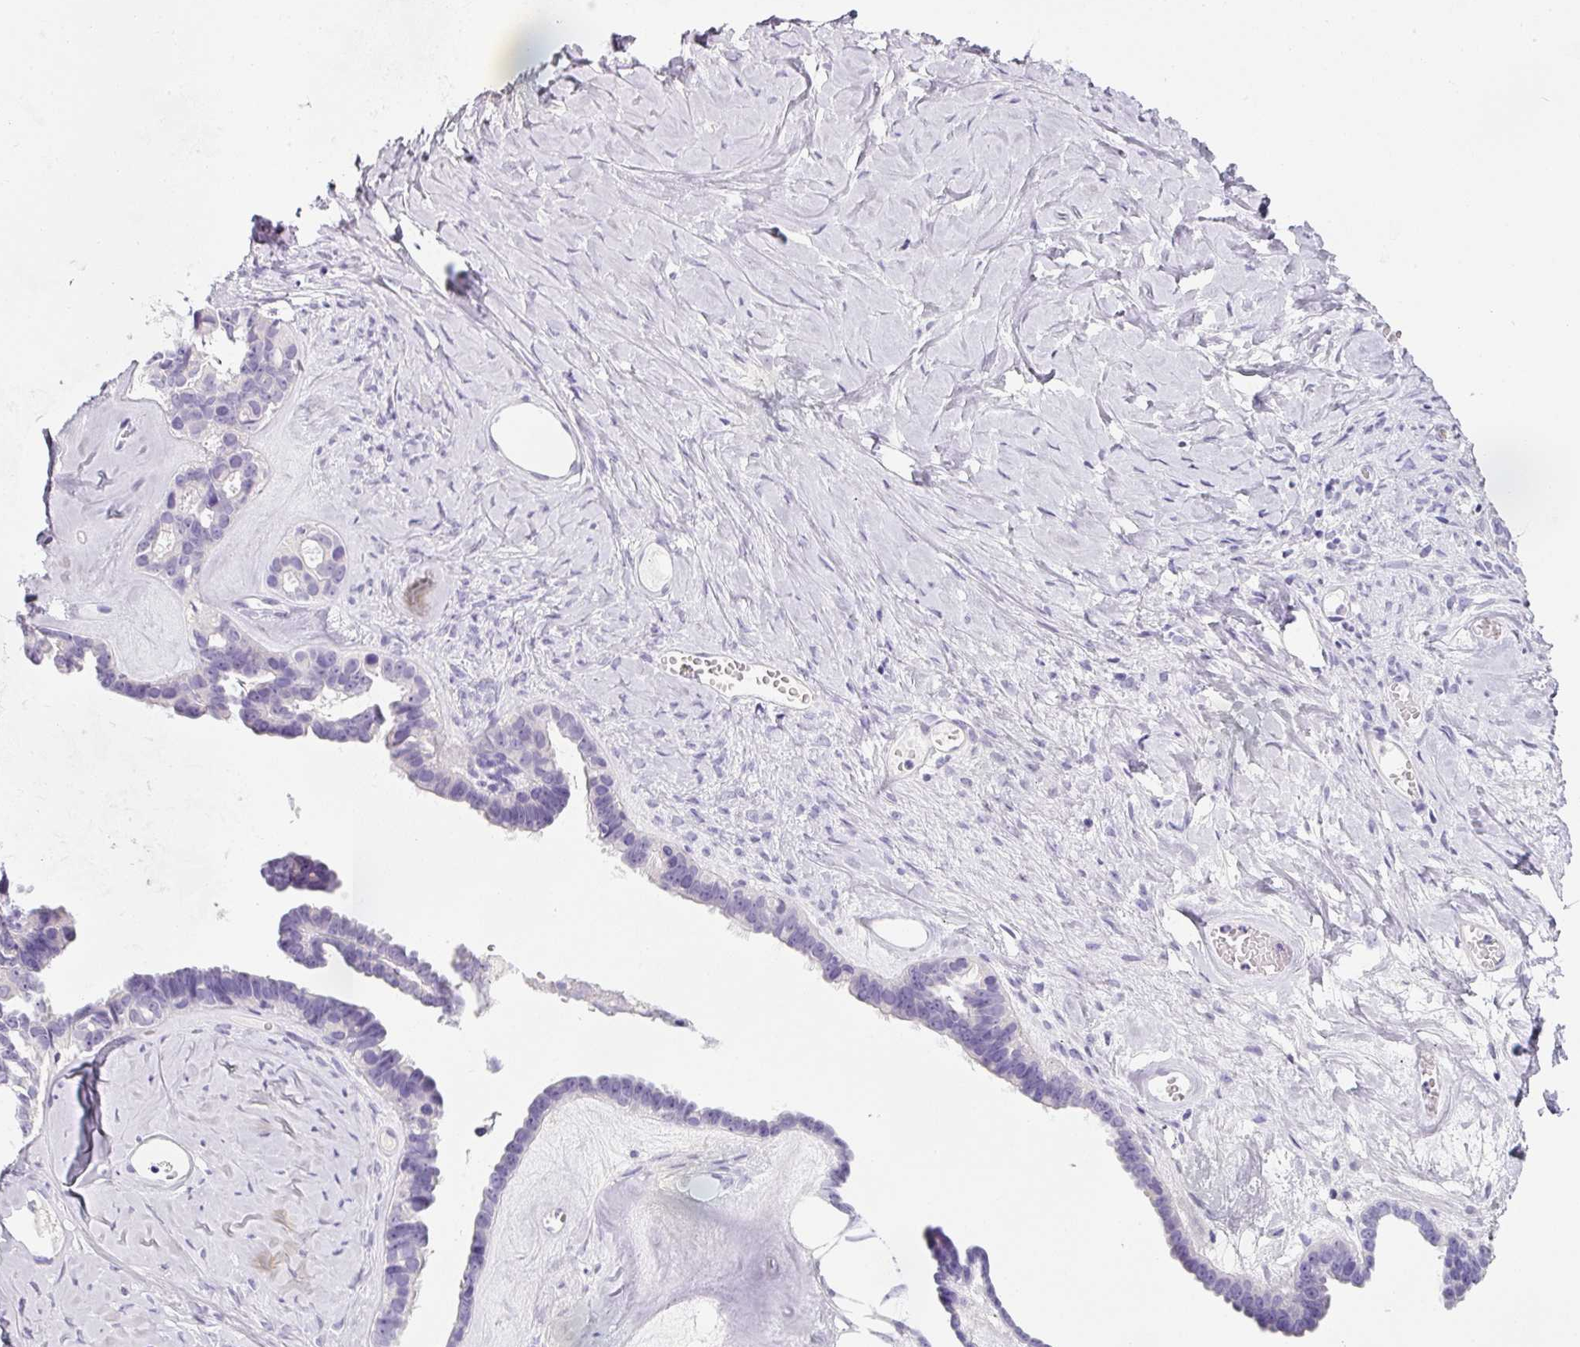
{"staining": {"intensity": "negative", "quantity": "none", "location": "none"}, "tissue": "ovarian cancer", "cell_type": "Tumor cells", "image_type": "cancer", "snomed": [{"axis": "morphology", "description": "Cystadenocarcinoma, serous, NOS"}, {"axis": "topography", "description": "Ovary"}], "caption": "Histopathology image shows no protein staining in tumor cells of serous cystadenocarcinoma (ovarian) tissue. Brightfield microscopy of immunohistochemistry stained with DAB (brown) and hematoxylin (blue), captured at high magnification.", "gene": "SLC2A2", "patient": {"sex": "female", "age": 69}}